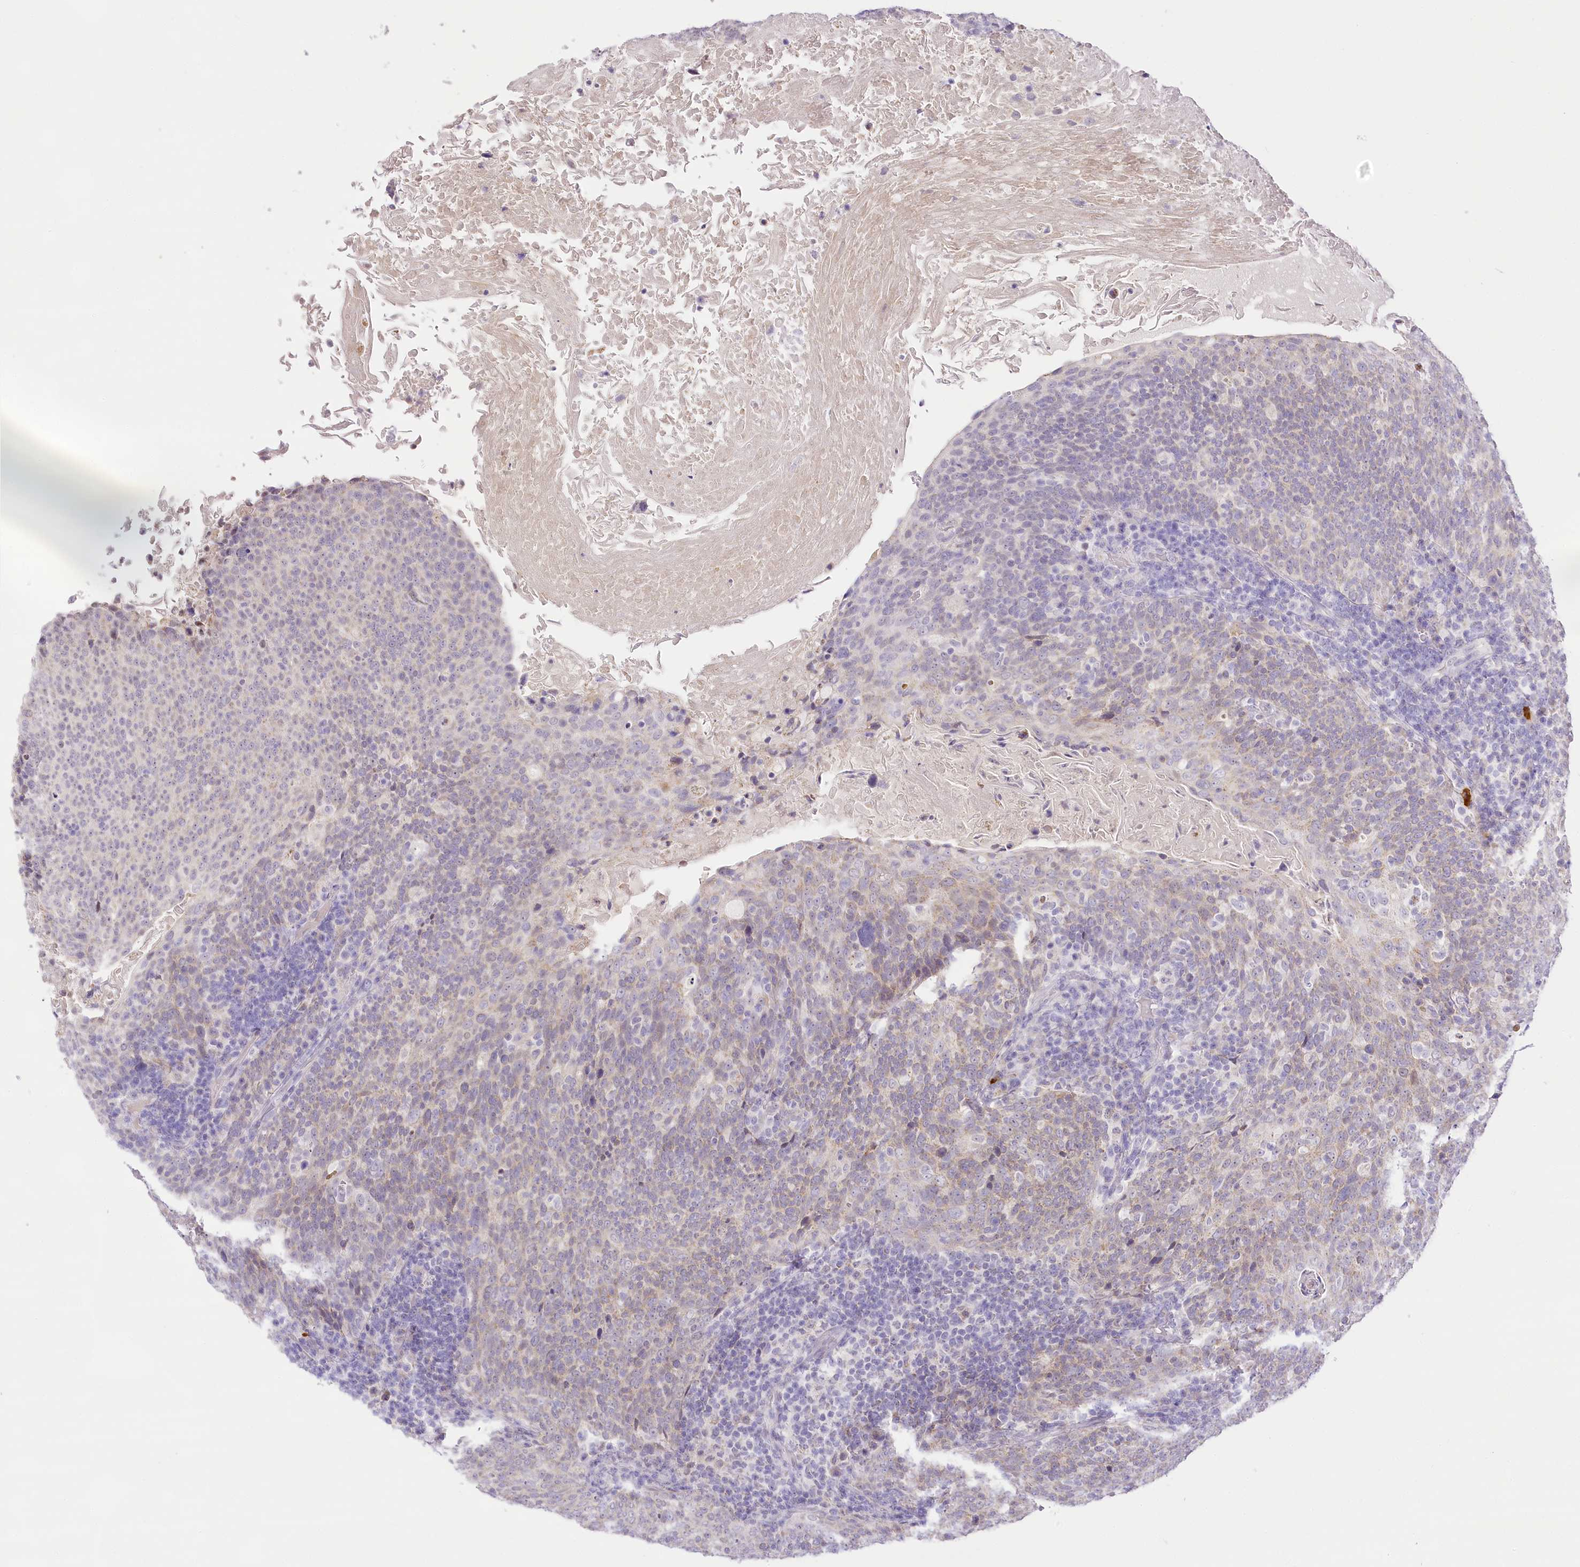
{"staining": {"intensity": "negative", "quantity": "none", "location": "none"}, "tissue": "head and neck cancer", "cell_type": "Tumor cells", "image_type": "cancer", "snomed": [{"axis": "morphology", "description": "Squamous cell carcinoma, NOS"}, {"axis": "morphology", "description": "Squamous cell carcinoma, metastatic, NOS"}, {"axis": "topography", "description": "Lymph node"}, {"axis": "topography", "description": "Head-Neck"}], "caption": "The IHC photomicrograph has no significant positivity in tumor cells of head and neck cancer tissue.", "gene": "CCDC30", "patient": {"sex": "male", "age": 62}}